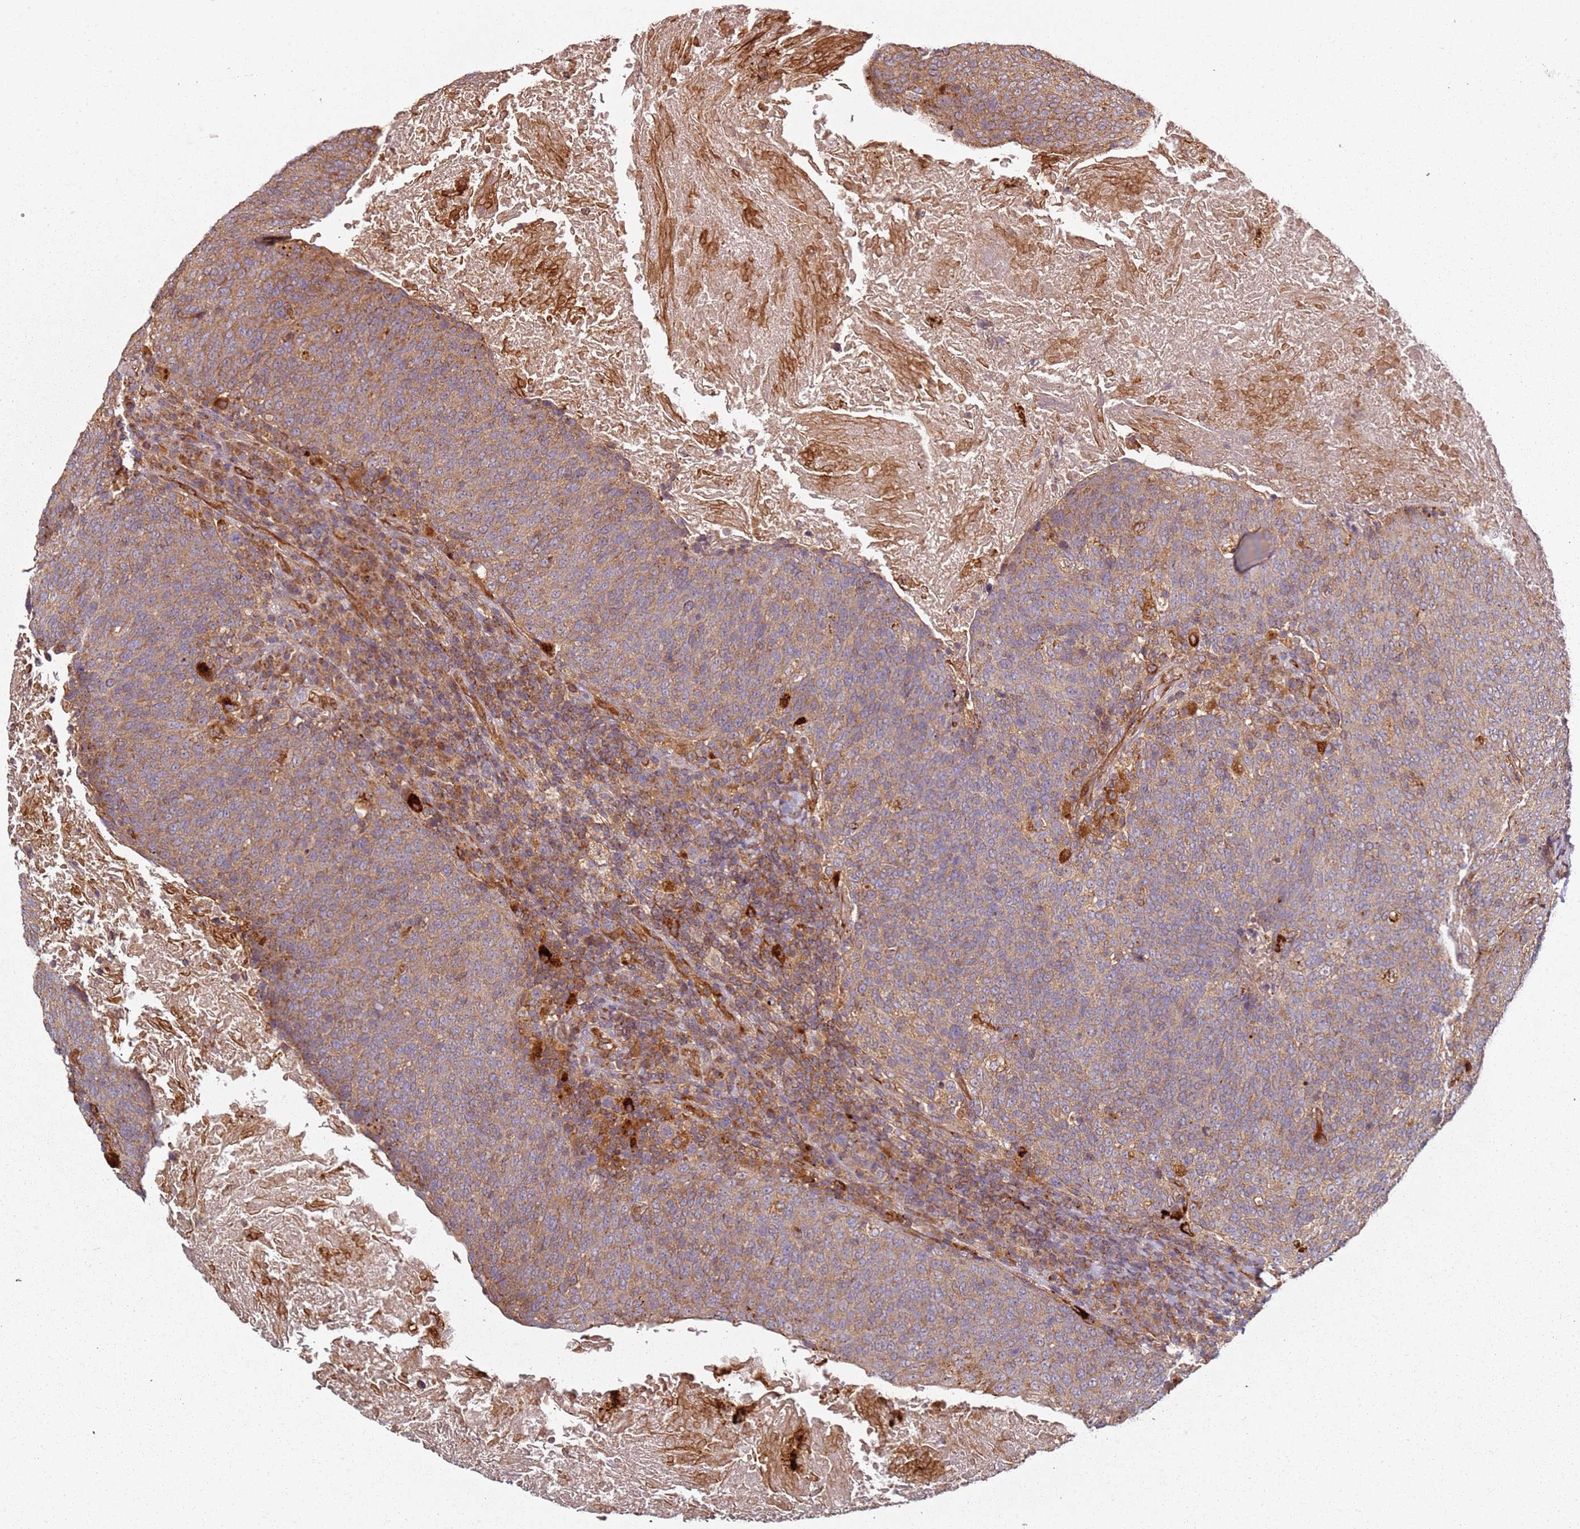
{"staining": {"intensity": "moderate", "quantity": ">75%", "location": "cytoplasmic/membranous"}, "tissue": "head and neck cancer", "cell_type": "Tumor cells", "image_type": "cancer", "snomed": [{"axis": "morphology", "description": "Squamous cell carcinoma, NOS"}, {"axis": "morphology", "description": "Squamous cell carcinoma, metastatic, NOS"}, {"axis": "topography", "description": "Lymph node"}, {"axis": "topography", "description": "Head-Neck"}], "caption": "This is a micrograph of immunohistochemistry staining of head and neck cancer, which shows moderate positivity in the cytoplasmic/membranous of tumor cells.", "gene": "SCGB2B2", "patient": {"sex": "male", "age": 62}}